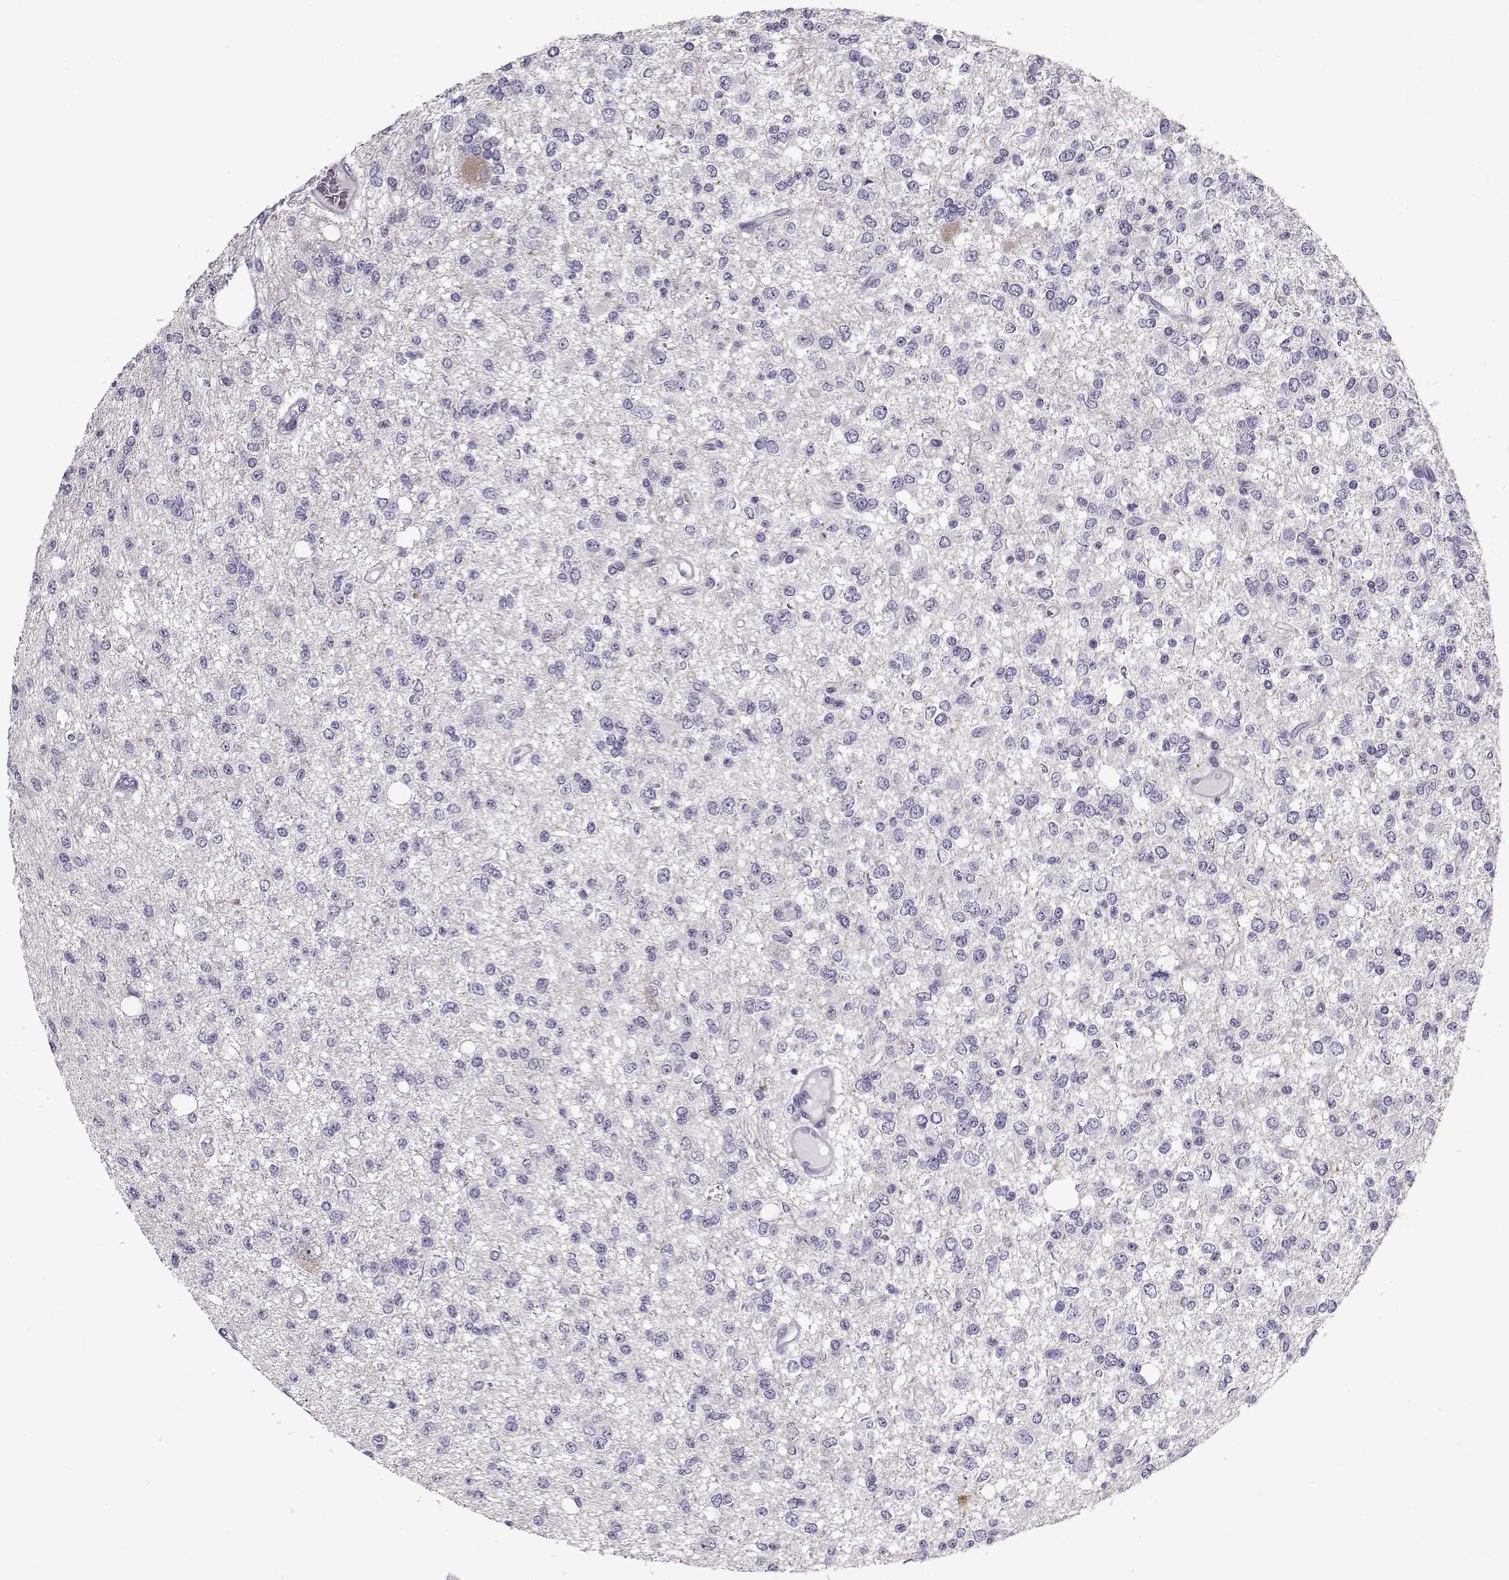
{"staining": {"intensity": "negative", "quantity": "none", "location": "none"}, "tissue": "glioma", "cell_type": "Tumor cells", "image_type": "cancer", "snomed": [{"axis": "morphology", "description": "Glioma, malignant, Low grade"}, {"axis": "topography", "description": "Brain"}], "caption": "Tumor cells are negative for protein expression in human malignant glioma (low-grade).", "gene": "CCDC136", "patient": {"sex": "male", "age": 67}}